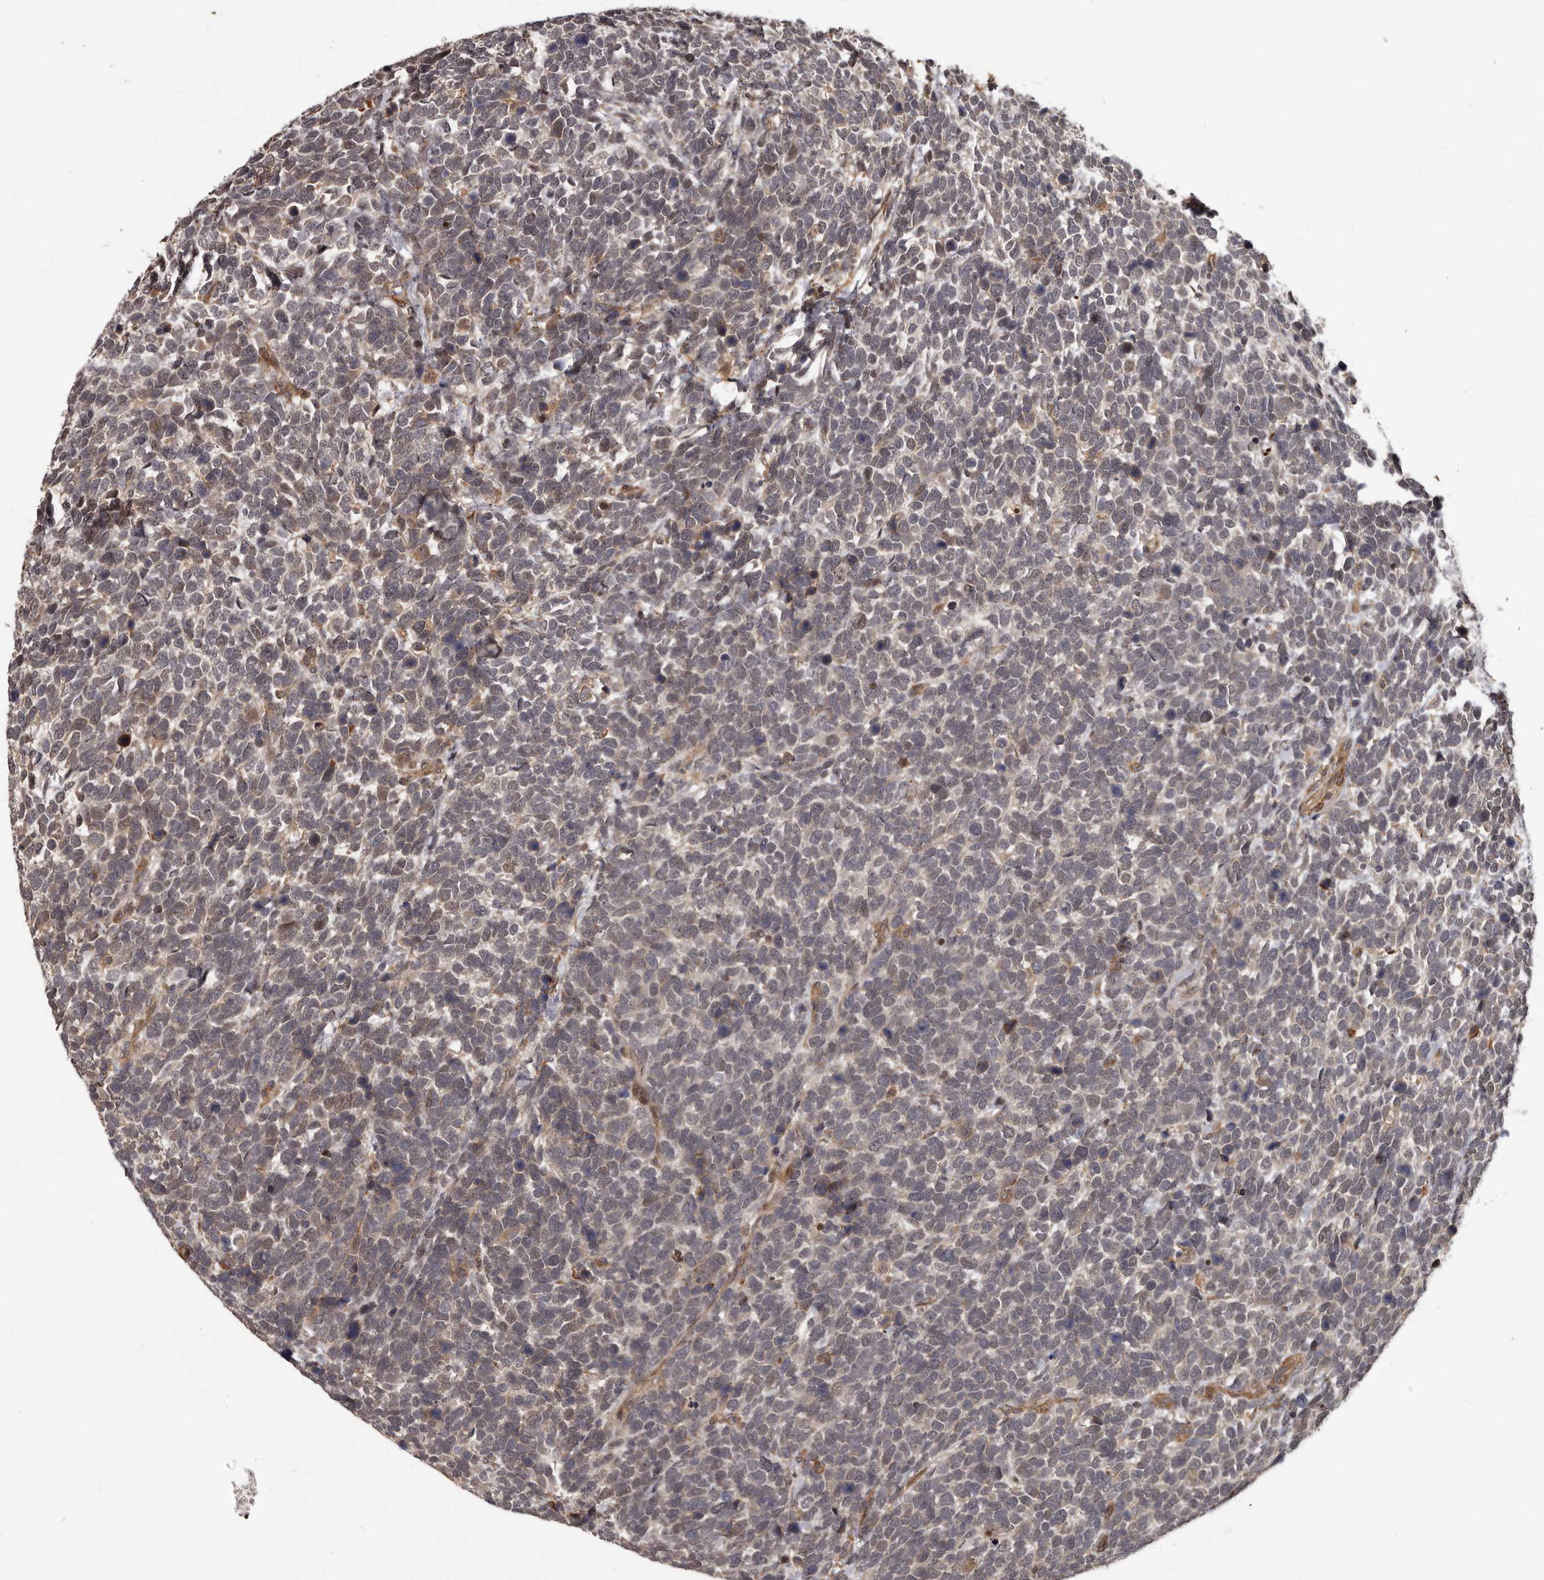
{"staining": {"intensity": "weak", "quantity": "<25%", "location": "cytoplasmic/membranous"}, "tissue": "urothelial cancer", "cell_type": "Tumor cells", "image_type": "cancer", "snomed": [{"axis": "morphology", "description": "Urothelial carcinoma, High grade"}, {"axis": "topography", "description": "Urinary bladder"}], "caption": "DAB (3,3'-diaminobenzidine) immunohistochemical staining of human urothelial cancer demonstrates no significant positivity in tumor cells.", "gene": "SLITRK6", "patient": {"sex": "female", "age": 82}}